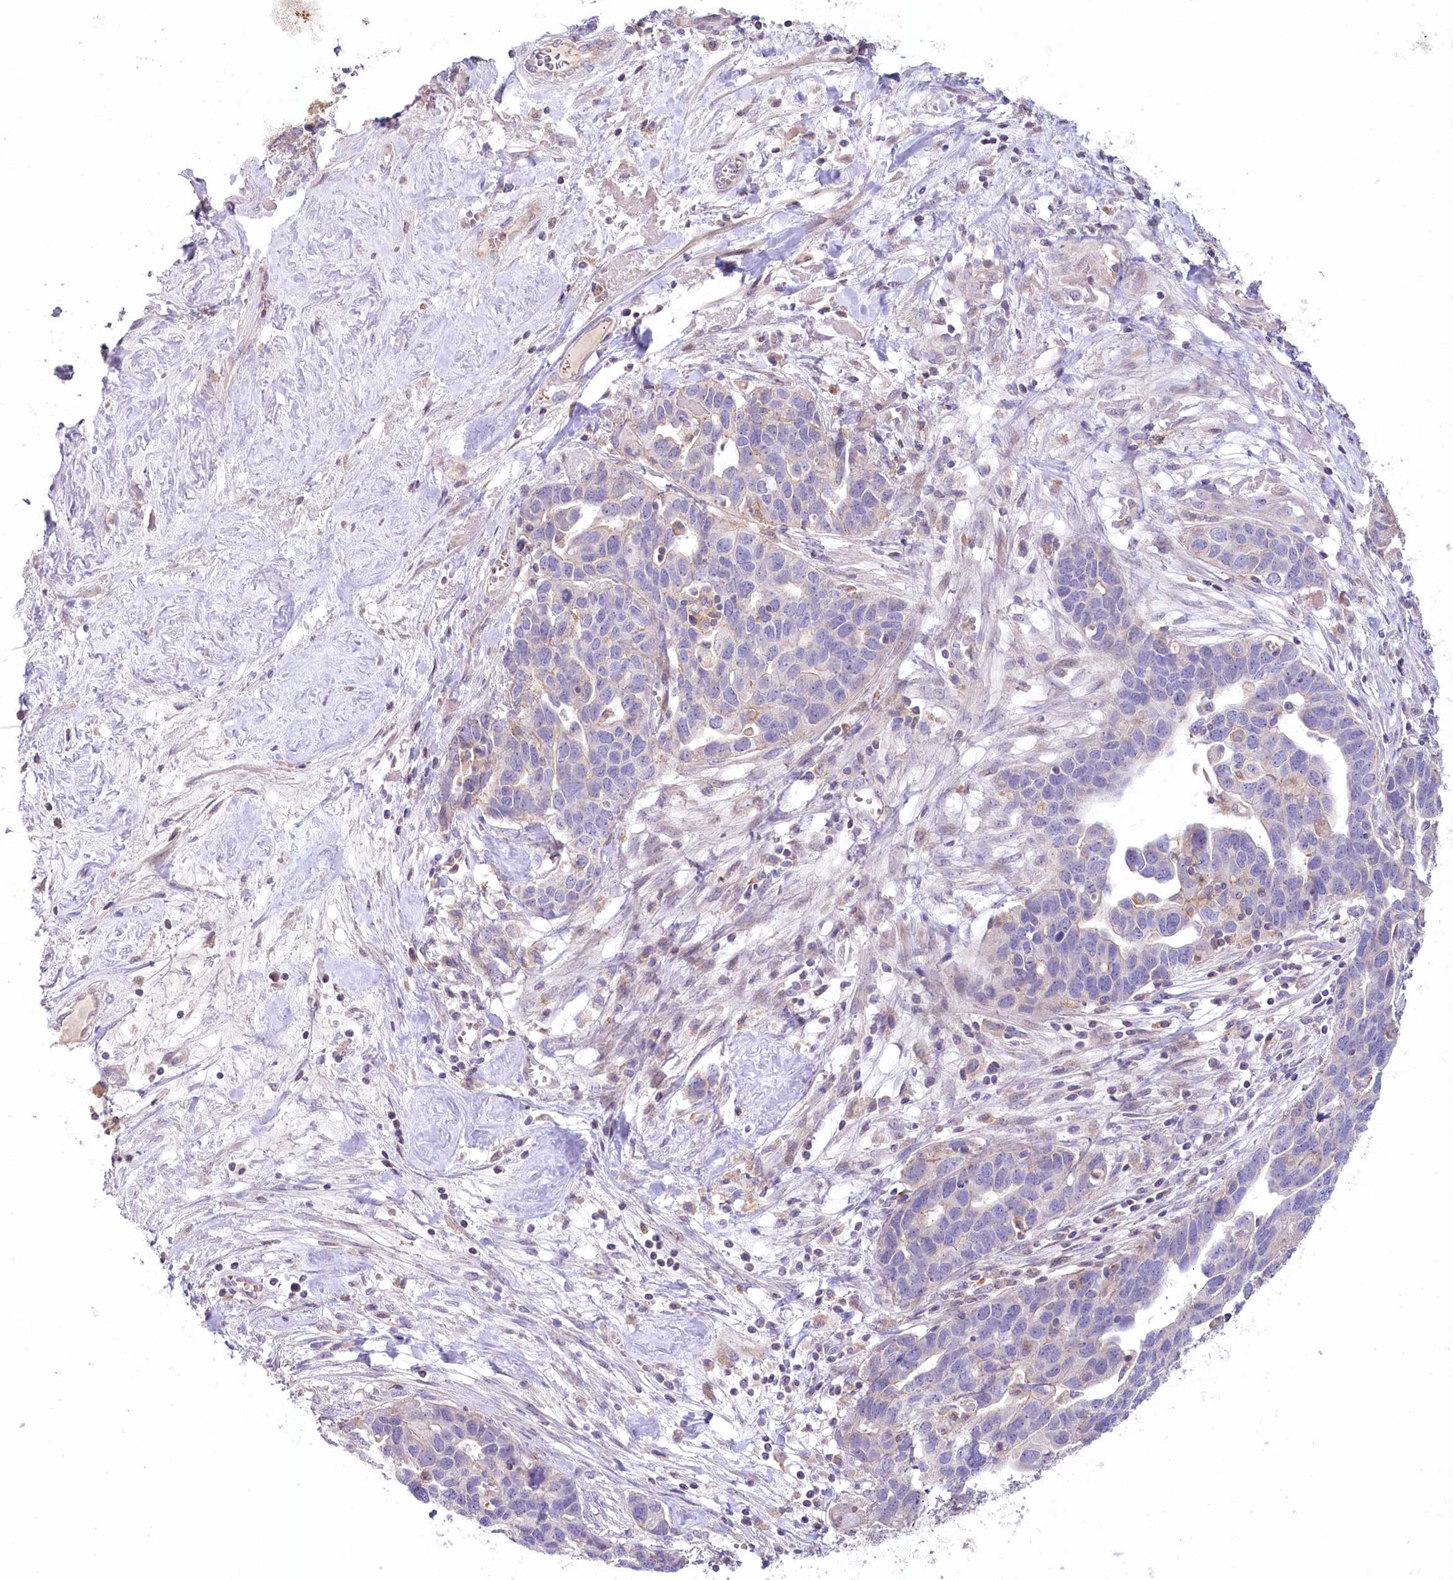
{"staining": {"intensity": "negative", "quantity": "none", "location": "none"}, "tissue": "ovarian cancer", "cell_type": "Tumor cells", "image_type": "cancer", "snomed": [{"axis": "morphology", "description": "Cystadenocarcinoma, serous, NOS"}, {"axis": "topography", "description": "Ovary"}], "caption": "Immunohistochemical staining of human ovarian cancer reveals no significant staining in tumor cells.", "gene": "SLC6A11", "patient": {"sex": "female", "age": 54}}